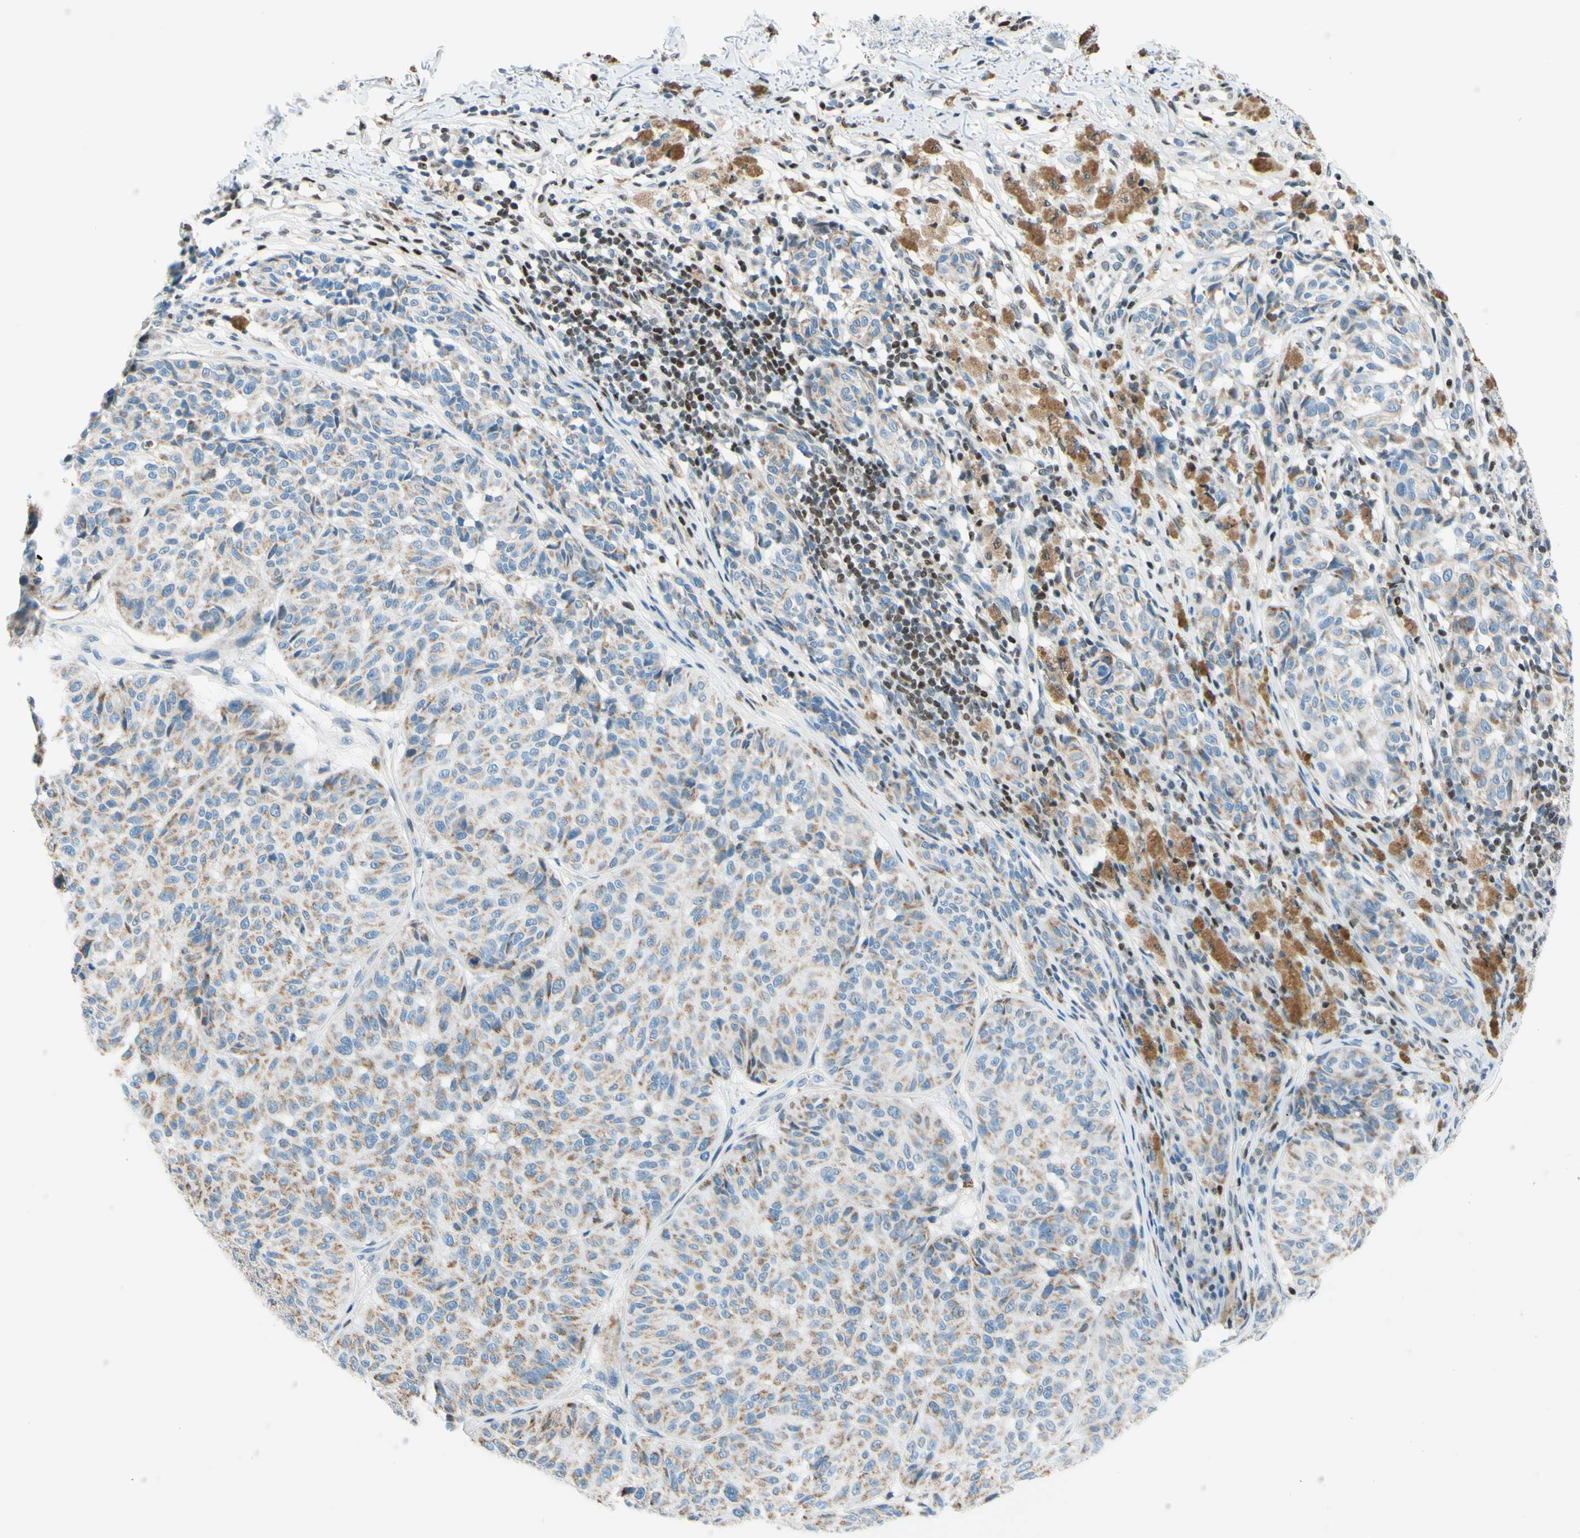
{"staining": {"intensity": "weak", "quantity": ">75%", "location": "cytoplasmic/membranous"}, "tissue": "melanoma", "cell_type": "Tumor cells", "image_type": "cancer", "snomed": [{"axis": "morphology", "description": "Malignant melanoma, NOS"}, {"axis": "topography", "description": "Skin"}], "caption": "A micrograph showing weak cytoplasmic/membranous positivity in about >75% of tumor cells in malignant melanoma, as visualized by brown immunohistochemical staining.", "gene": "CBX7", "patient": {"sex": "female", "age": 46}}